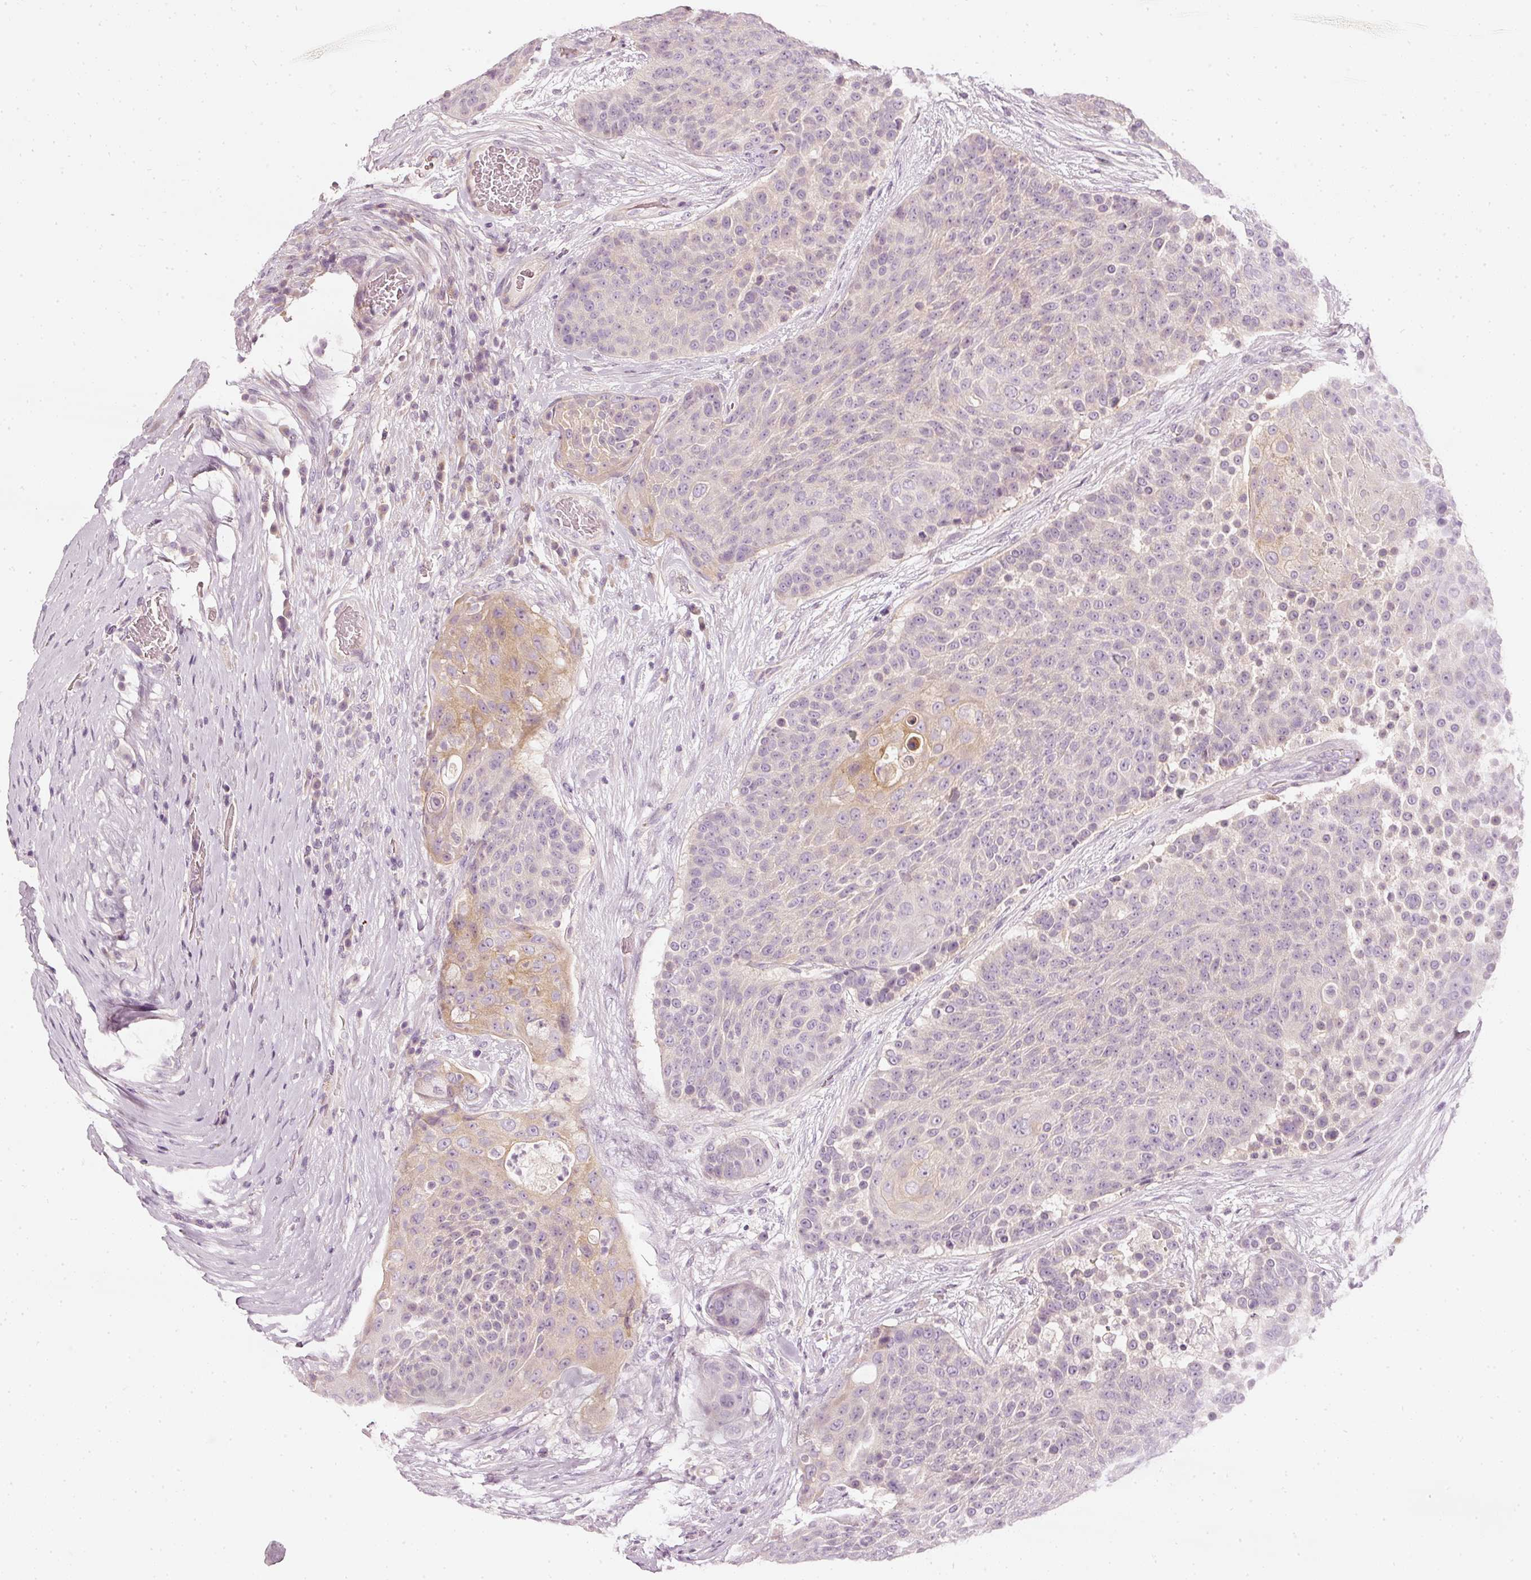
{"staining": {"intensity": "weak", "quantity": "<25%", "location": "cytoplasmic/membranous"}, "tissue": "urothelial cancer", "cell_type": "Tumor cells", "image_type": "cancer", "snomed": [{"axis": "morphology", "description": "Urothelial carcinoma, High grade"}, {"axis": "topography", "description": "Urinary bladder"}], "caption": "DAB (3,3'-diaminobenzidine) immunohistochemical staining of urothelial carcinoma (high-grade) exhibits no significant positivity in tumor cells. (DAB (3,3'-diaminobenzidine) IHC with hematoxylin counter stain).", "gene": "CNP", "patient": {"sex": "female", "age": 63}}